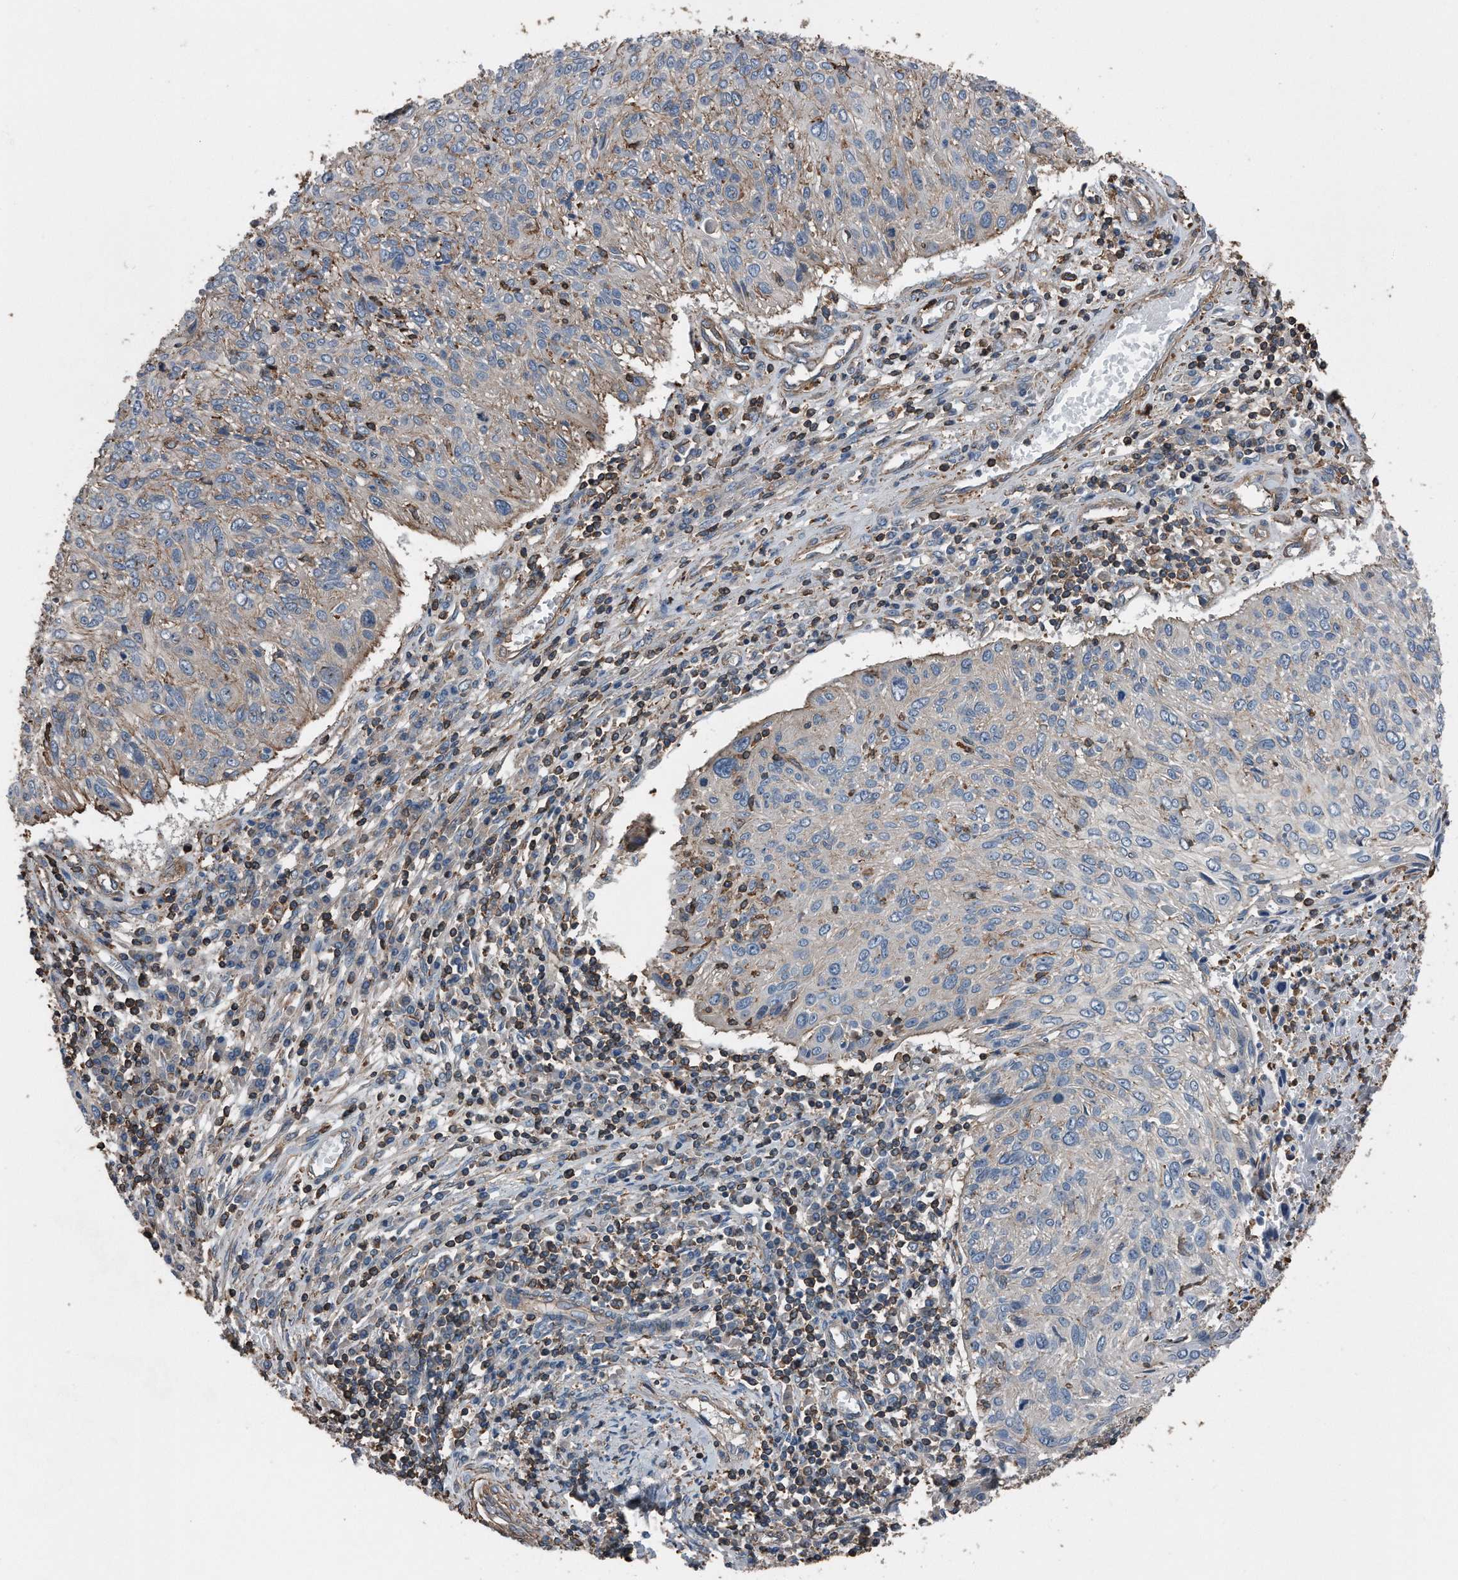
{"staining": {"intensity": "weak", "quantity": "25%-75%", "location": "cytoplasmic/membranous"}, "tissue": "cervical cancer", "cell_type": "Tumor cells", "image_type": "cancer", "snomed": [{"axis": "morphology", "description": "Squamous cell carcinoma, NOS"}, {"axis": "topography", "description": "Cervix"}], "caption": "Immunohistochemistry (IHC) photomicrograph of cervical squamous cell carcinoma stained for a protein (brown), which displays low levels of weak cytoplasmic/membranous expression in approximately 25%-75% of tumor cells.", "gene": "RSPO3", "patient": {"sex": "female", "age": 51}}